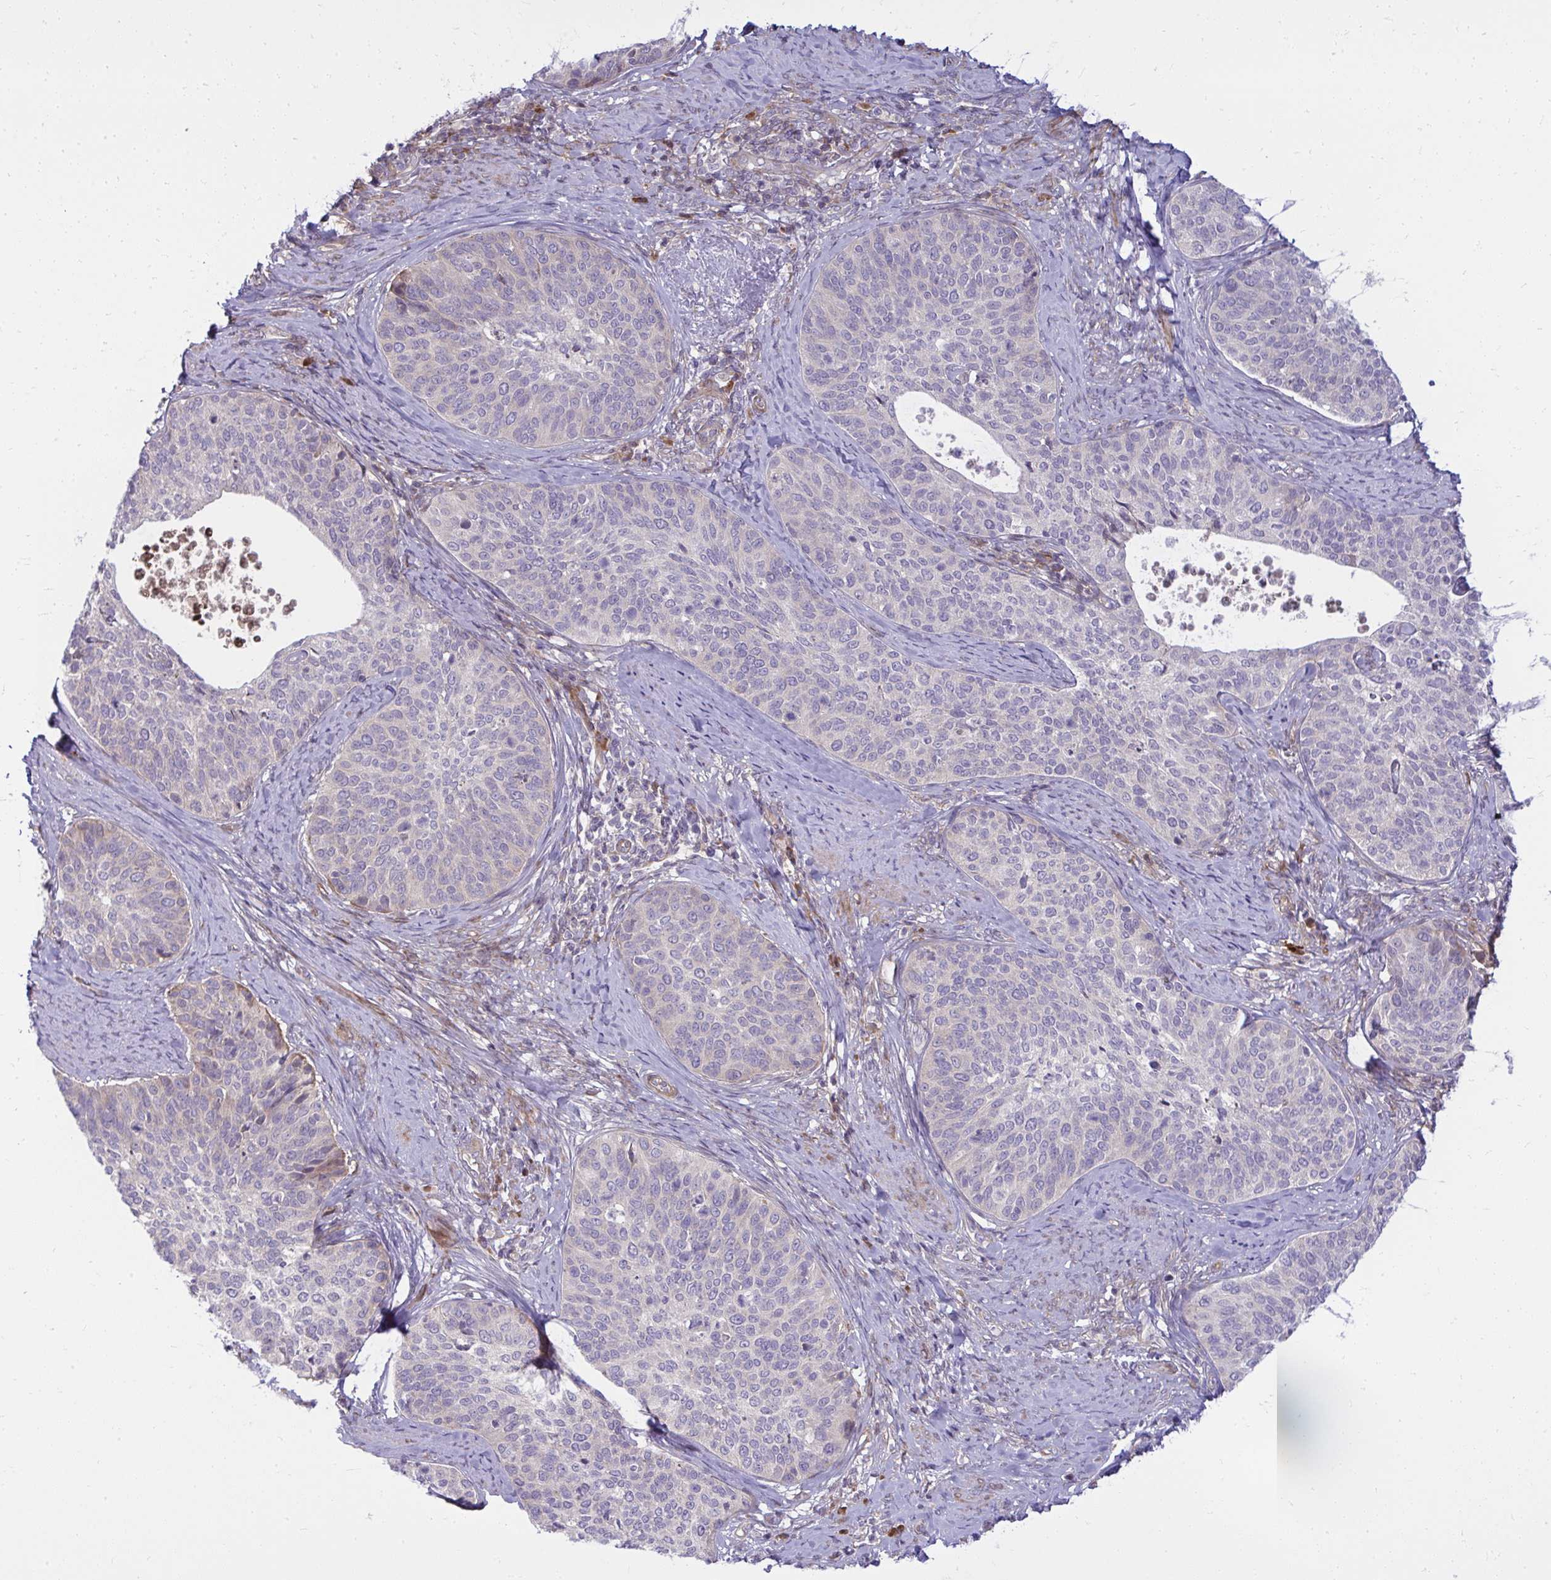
{"staining": {"intensity": "negative", "quantity": "none", "location": "none"}, "tissue": "cervical cancer", "cell_type": "Tumor cells", "image_type": "cancer", "snomed": [{"axis": "morphology", "description": "Squamous cell carcinoma, NOS"}, {"axis": "topography", "description": "Cervix"}], "caption": "This is a histopathology image of immunohistochemistry staining of cervical squamous cell carcinoma, which shows no staining in tumor cells.", "gene": "ZSCAN9", "patient": {"sex": "female", "age": 69}}